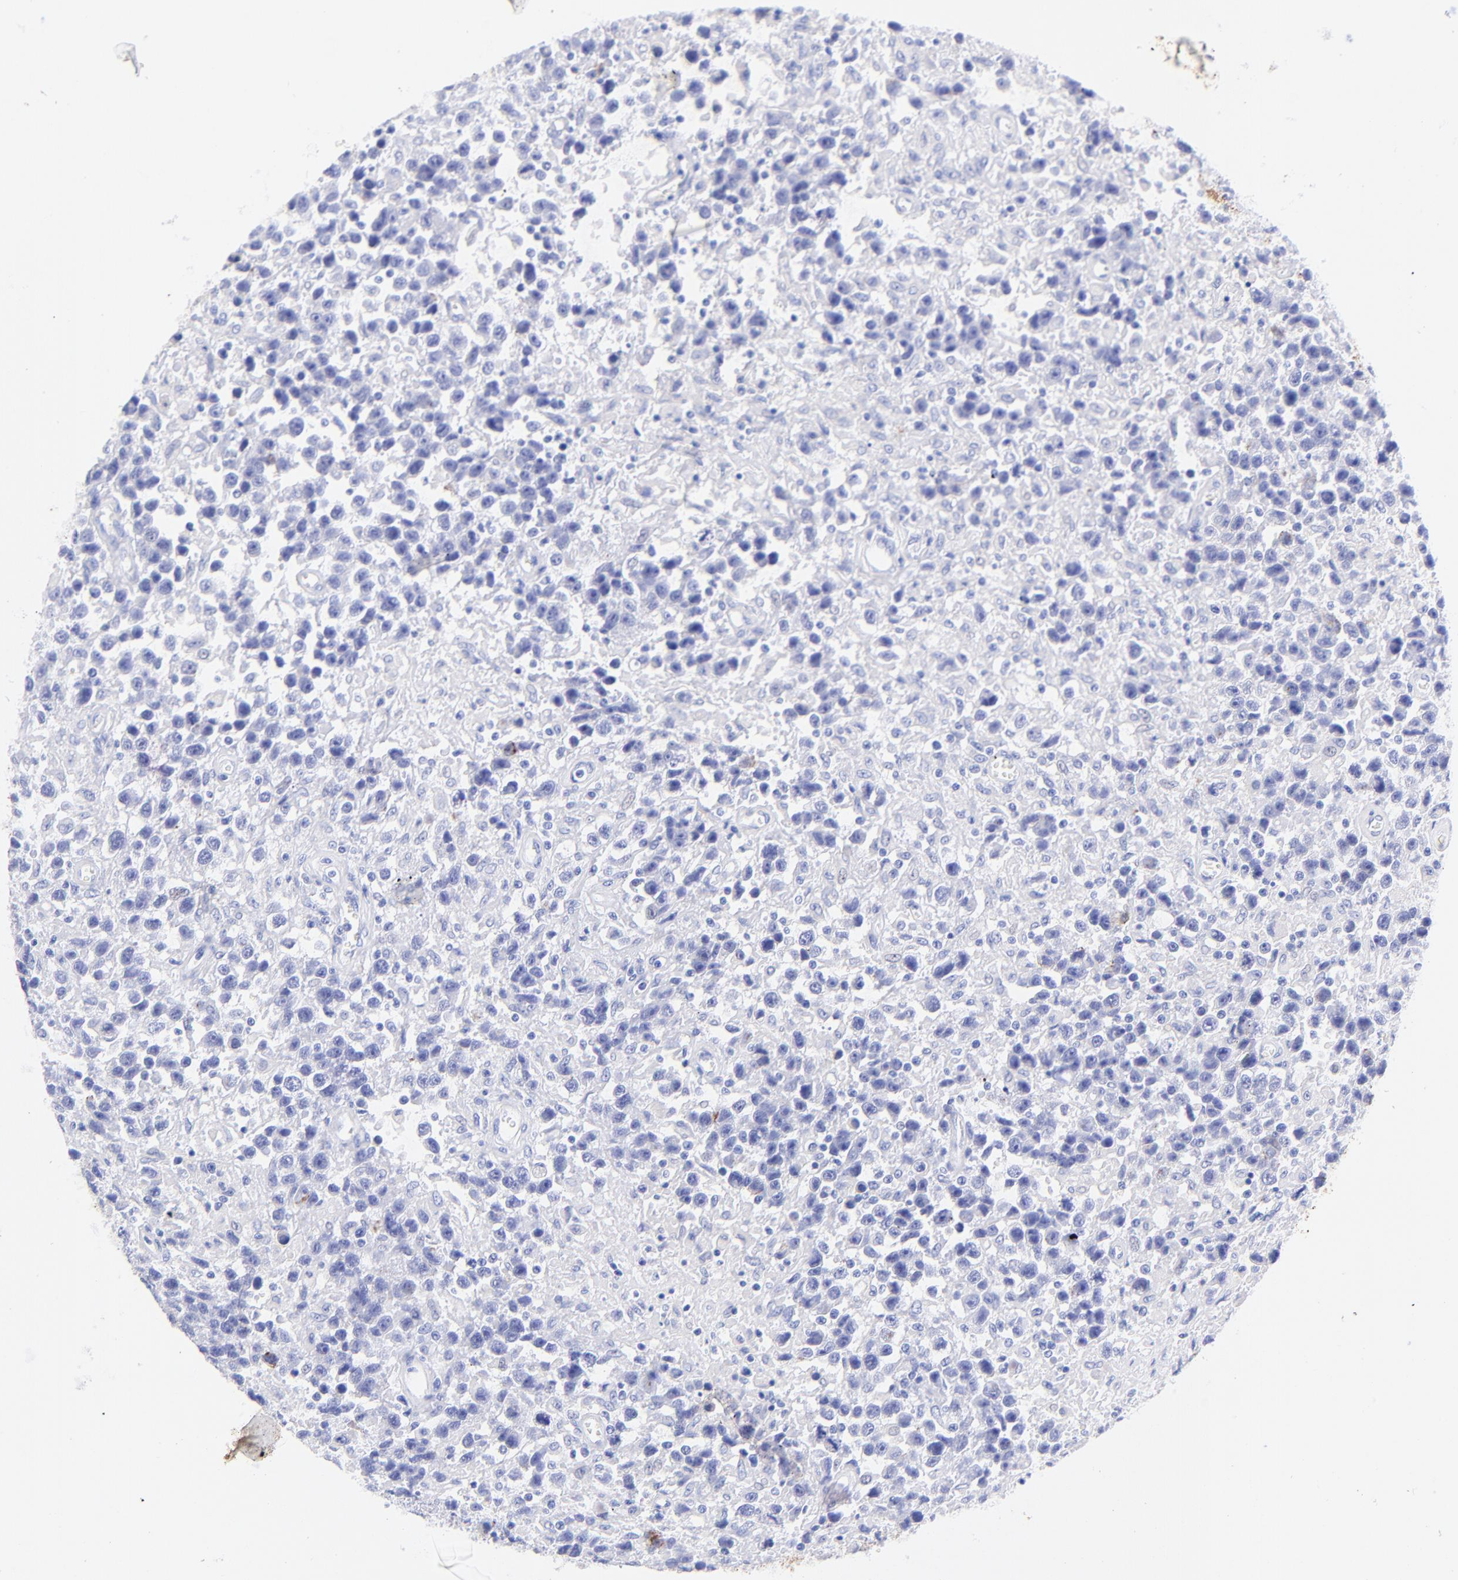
{"staining": {"intensity": "negative", "quantity": "none", "location": "none"}, "tissue": "testis cancer", "cell_type": "Tumor cells", "image_type": "cancer", "snomed": [{"axis": "morphology", "description": "Seminoma, NOS"}, {"axis": "topography", "description": "Testis"}], "caption": "The immunohistochemistry (IHC) image has no significant staining in tumor cells of testis cancer tissue. (Stains: DAB IHC with hematoxylin counter stain, Microscopy: brightfield microscopy at high magnification).", "gene": "KRT19", "patient": {"sex": "male", "age": 43}}